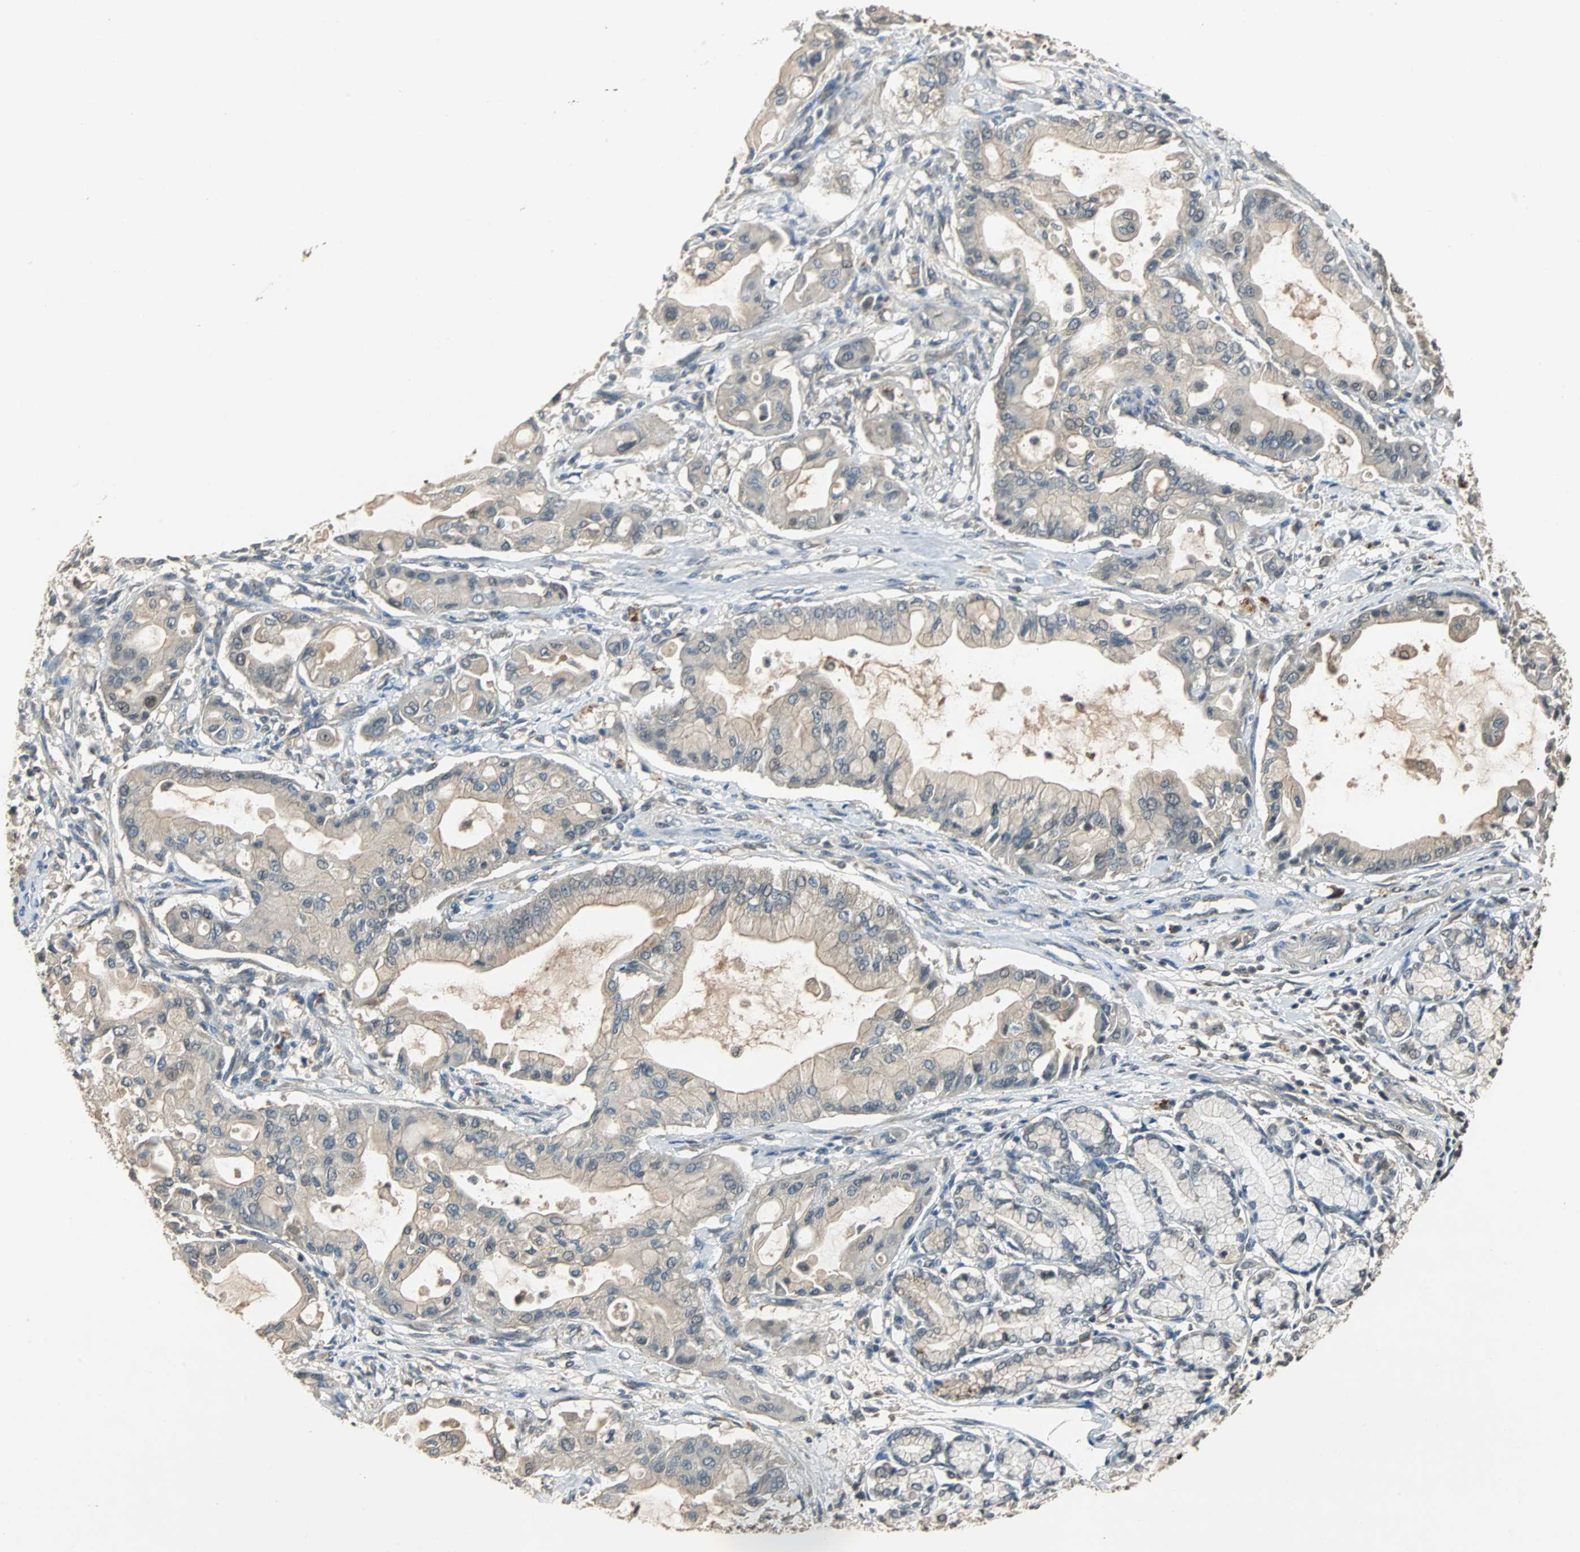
{"staining": {"intensity": "weak", "quantity": "25%-75%", "location": "cytoplasmic/membranous"}, "tissue": "pancreatic cancer", "cell_type": "Tumor cells", "image_type": "cancer", "snomed": [{"axis": "morphology", "description": "Adenocarcinoma, NOS"}, {"axis": "morphology", "description": "Adenocarcinoma, metastatic, NOS"}, {"axis": "topography", "description": "Lymph node"}, {"axis": "topography", "description": "Pancreas"}, {"axis": "topography", "description": "Duodenum"}], "caption": "This micrograph displays IHC staining of human pancreatic cancer, with low weak cytoplasmic/membranous expression in approximately 25%-75% of tumor cells.", "gene": "ABHD2", "patient": {"sex": "female", "age": 64}}